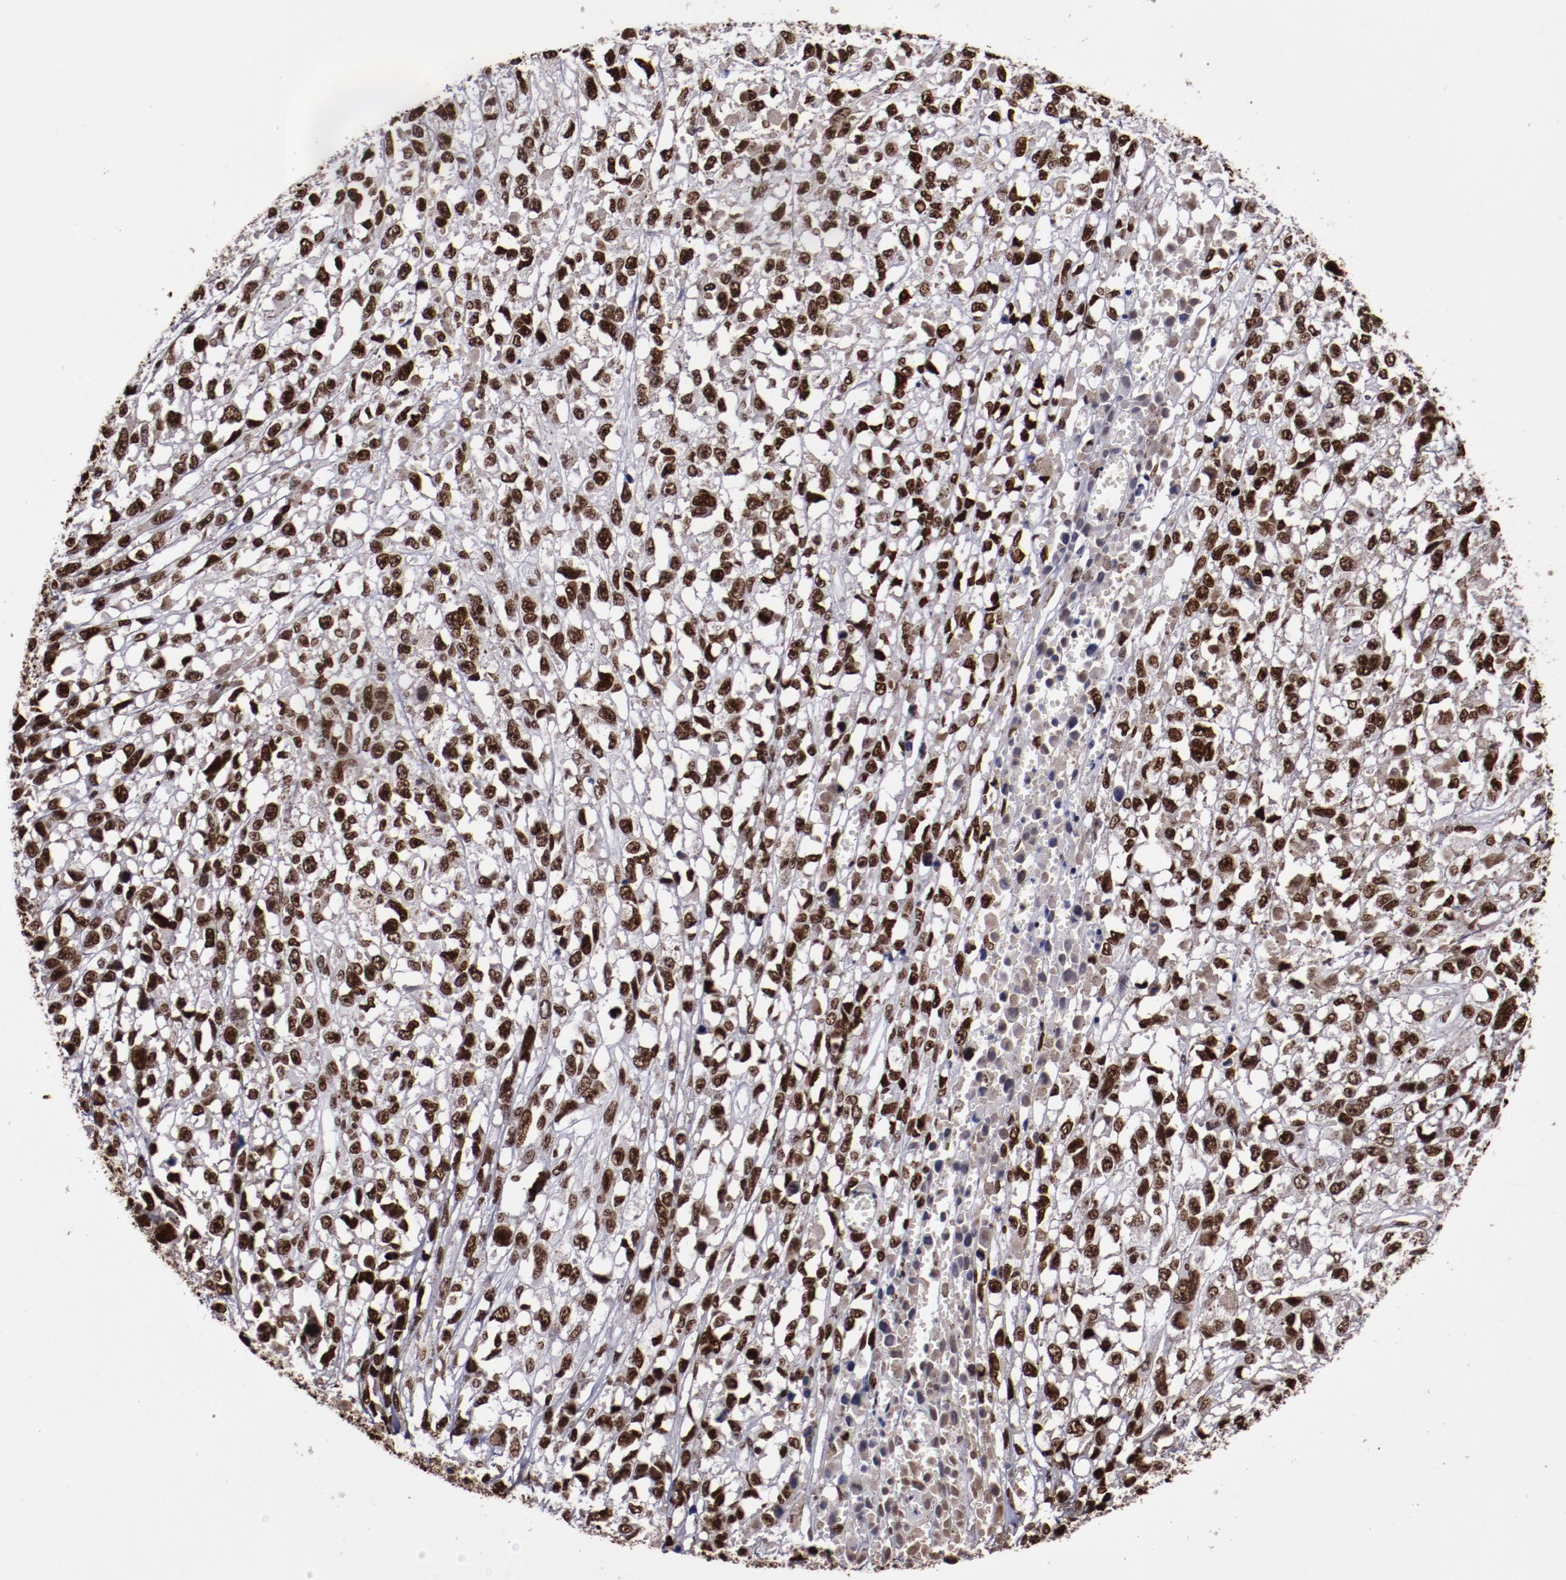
{"staining": {"intensity": "strong", "quantity": ">75%", "location": "nuclear"}, "tissue": "melanoma", "cell_type": "Tumor cells", "image_type": "cancer", "snomed": [{"axis": "morphology", "description": "Malignant melanoma, Metastatic site"}, {"axis": "topography", "description": "Lymph node"}], "caption": "A high-resolution image shows immunohistochemistry staining of malignant melanoma (metastatic site), which demonstrates strong nuclear staining in approximately >75% of tumor cells. The staining is performed using DAB (3,3'-diaminobenzidine) brown chromogen to label protein expression. The nuclei are counter-stained blue using hematoxylin.", "gene": "APEX1", "patient": {"sex": "male", "age": 59}}